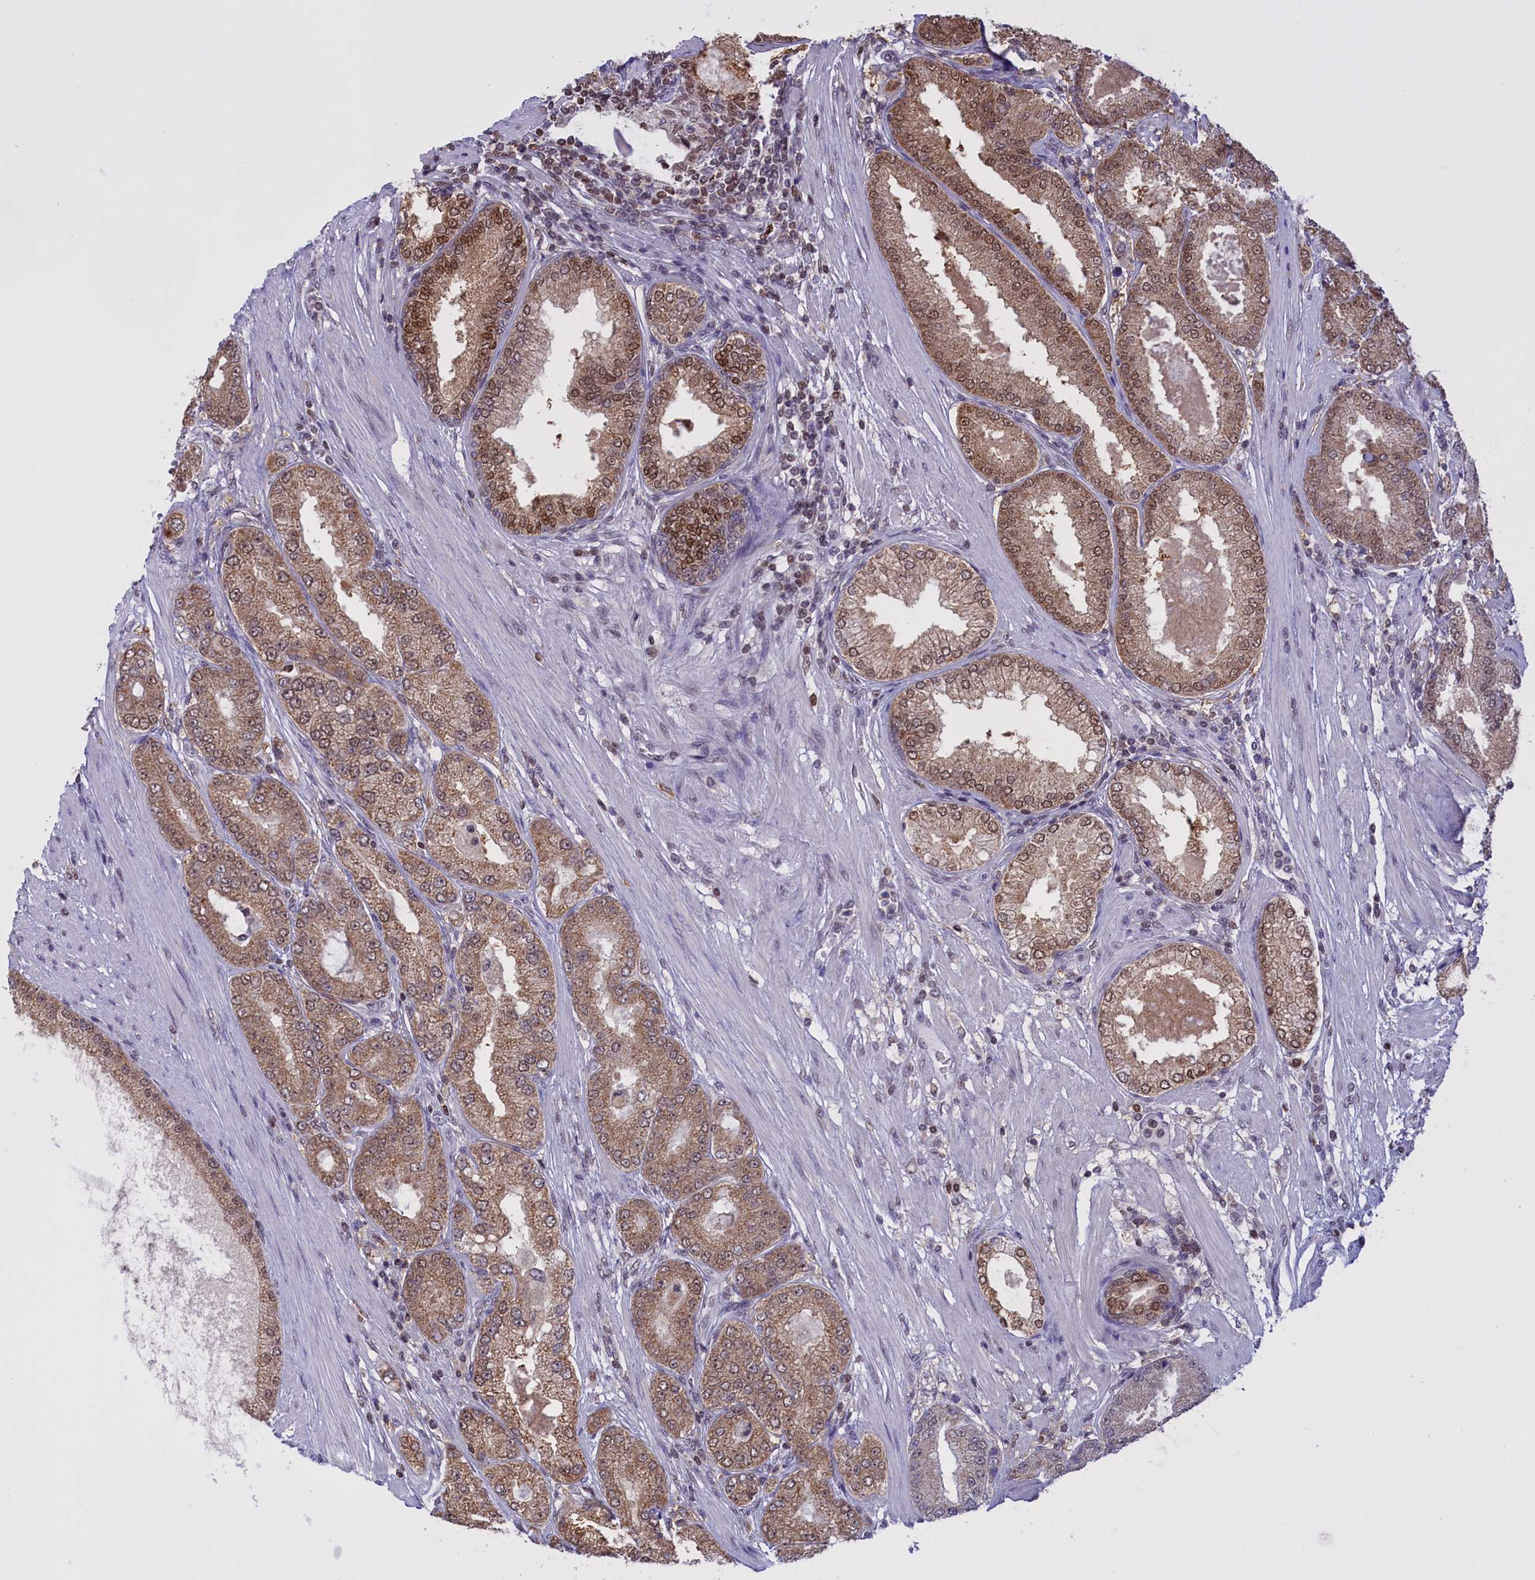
{"staining": {"intensity": "moderate", "quantity": ">75%", "location": "cytoplasmic/membranous,nuclear"}, "tissue": "prostate cancer", "cell_type": "Tumor cells", "image_type": "cancer", "snomed": [{"axis": "morphology", "description": "Adenocarcinoma, High grade"}, {"axis": "topography", "description": "Prostate"}], "caption": "A brown stain highlights moderate cytoplasmic/membranous and nuclear positivity of a protein in human prostate cancer (adenocarcinoma (high-grade)) tumor cells.", "gene": "IZUMO2", "patient": {"sex": "male", "age": 71}}